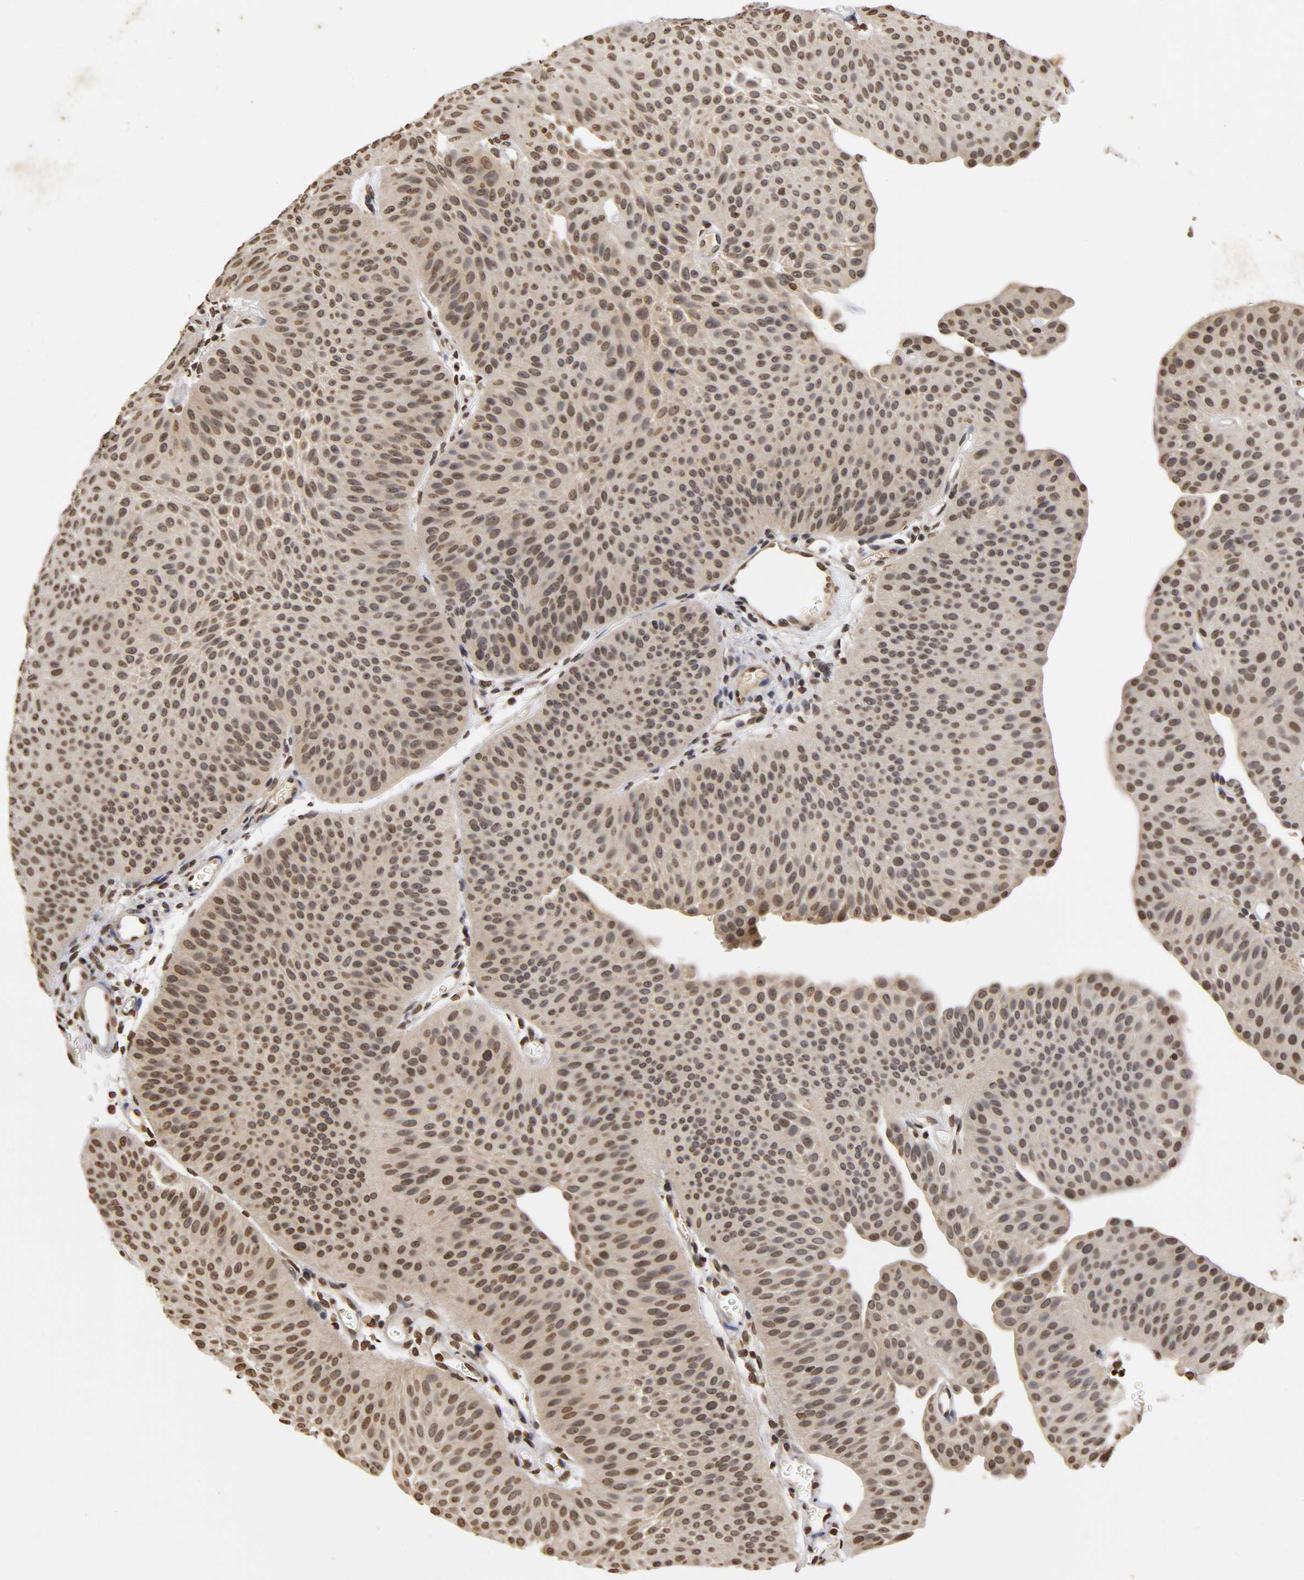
{"staining": {"intensity": "weak", "quantity": "25%-75%", "location": "cytoplasmic/membranous,nuclear"}, "tissue": "urothelial cancer", "cell_type": "Tumor cells", "image_type": "cancer", "snomed": [{"axis": "morphology", "description": "Urothelial carcinoma, Low grade"}, {"axis": "topography", "description": "Urinary bladder"}], "caption": "There is low levels of weak cytoplasmic/membranous and nuclear expression in tumor cells of urothelial cancer, as demonstrated by immunohistochemical staining (brown color).", "gene": "ERCC2", "patient": {"sex": "female", "age": 60}}